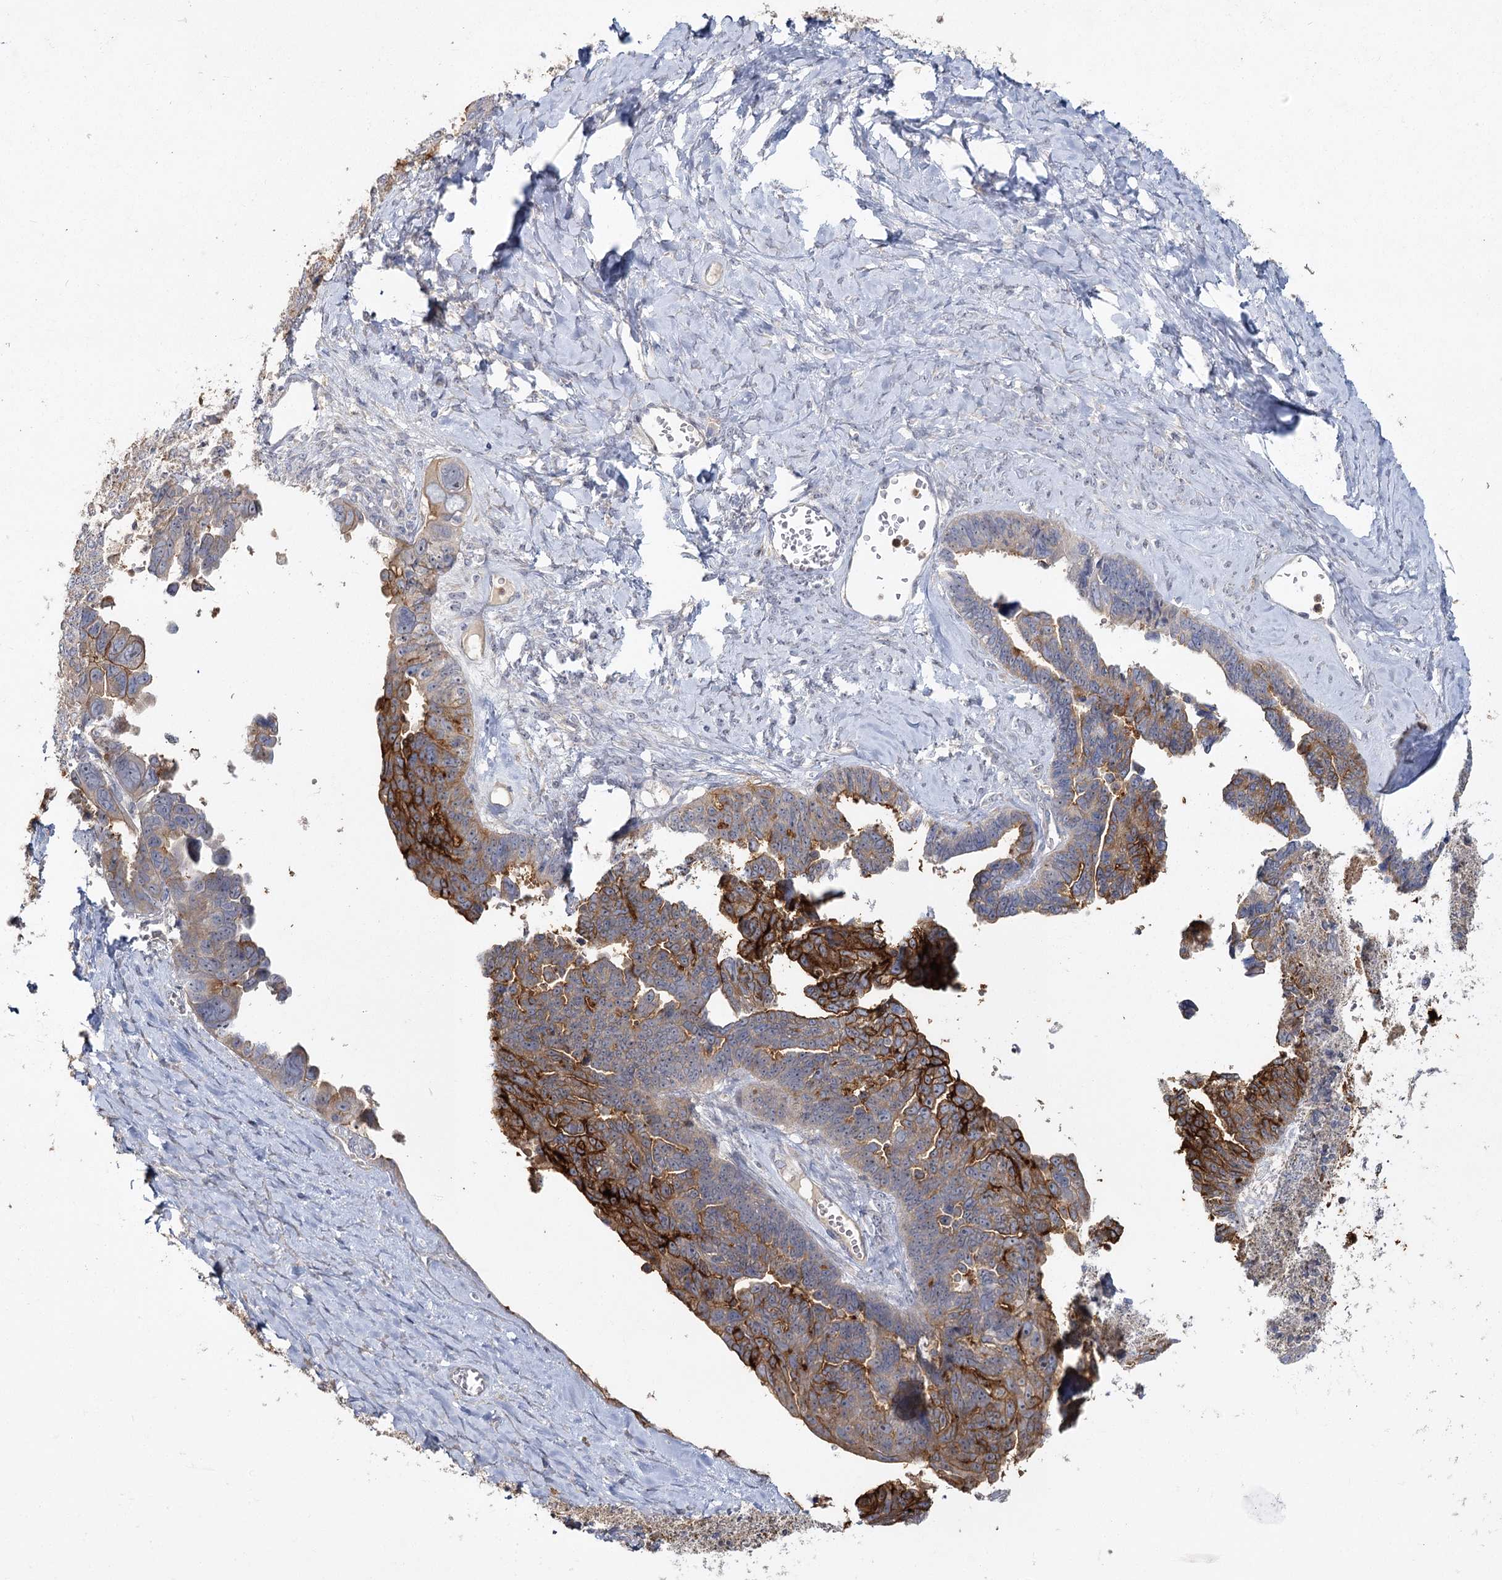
{"staining": {"intensity": "strong", "quantity": "<25%", "location": "cytoplasmic/membranous"}, "tissue": "ovarian cancer", "cell_type": "Tumor cells", "image_type": "cancer", "snomed": [{"axis": "morphology", "description": "Cystadenocarcinoma, serous, NOS"}, {"axis": "topography", "description": "Ovary"}], "caption": "Immunohistochemistry (IHC) micrograph of neoplastic tissue: human ovarian cancer stained using immunohistochemistry demonstrates medium levels of strong protein expression localized specifically in the cytoplasmic/membranous of tumor cells, appearing as a cytoplasmic/membranous brown color.", "gene": "ANGPTL5", "patient": {"sex": "female", "age": 79}}